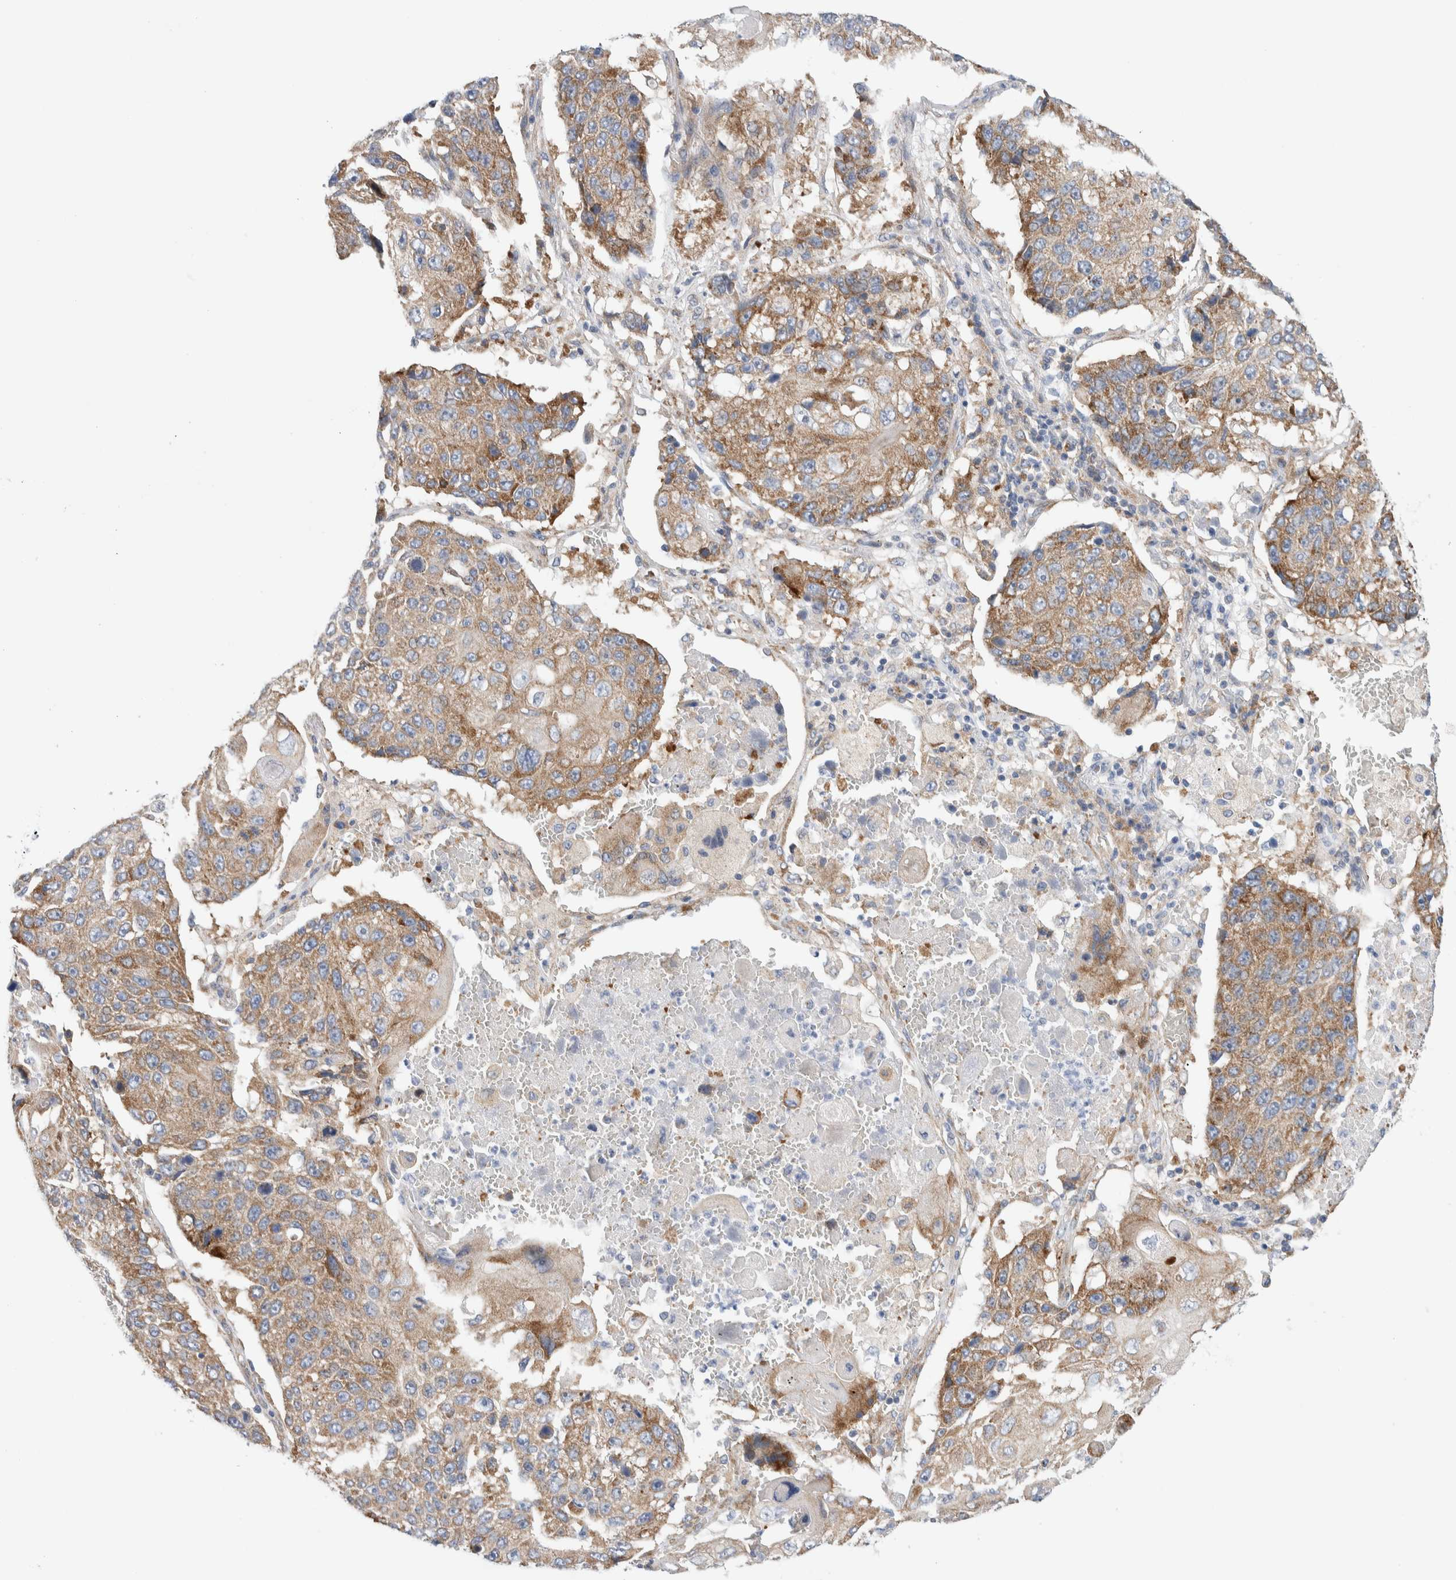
{"staining": {"intensity": "moderate", "quantity": ">75%", "location": "cytoplasmic/membranous"}, "tissue": "lung cancer", "cell_type": "Tumor cells", "image_type": "cancer", "snomed": [{"axis": "morphology", "description": "Squamous cell carcinoma, NOS"}, {"axis": "topography", "description": "Lung"}], "caption": "About >75% of tumor cells in human squamous cell carcinoma (lung) show moderate cytoplasmic/membranous protein positivity as visualized by brown immunohistochemical staining.", "gene": "RACK1", "patient": {"sex": "male", "age": 61}}